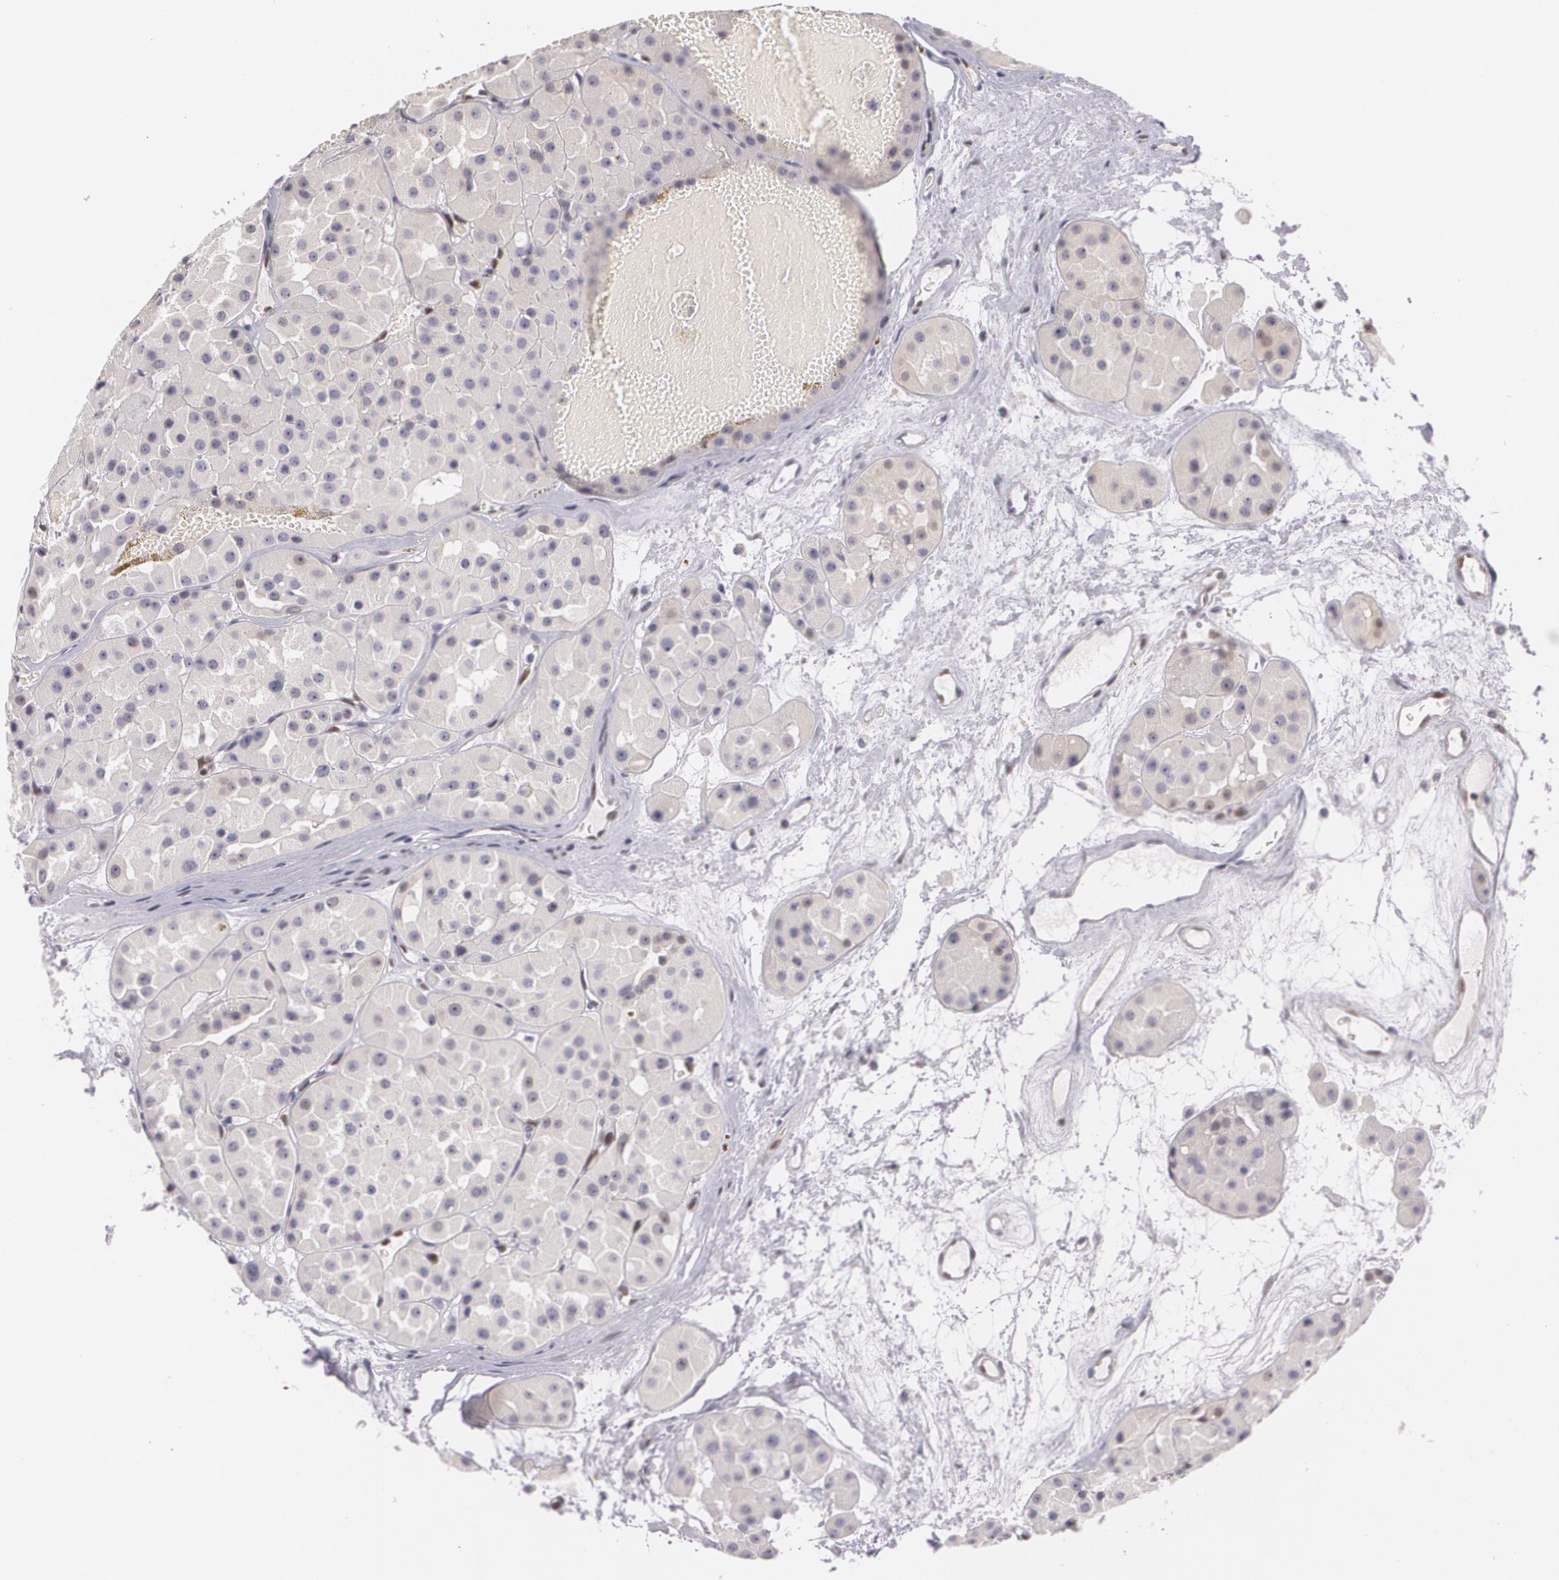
{"staining": {"intensity": "negative", "quantity": "none", "location": "none"}, "tissue": "renal cancer", "cell_type": "Tumor cells", "image_type": "cancer", "snomed": [{"axis": "morphology", "description": "Adenocarcinoma, uncertain malignant potential"}, {"axis": "topography", "description": "Kidney"}], "caption": "Photomicrograph shows no protein positivity in tumor cells of renal cancer (adenocarcinoma,  uncertain malignant potential) tissue.", "gene": "ZBTB16", "patient": {"sex": "male", "age": 63}}